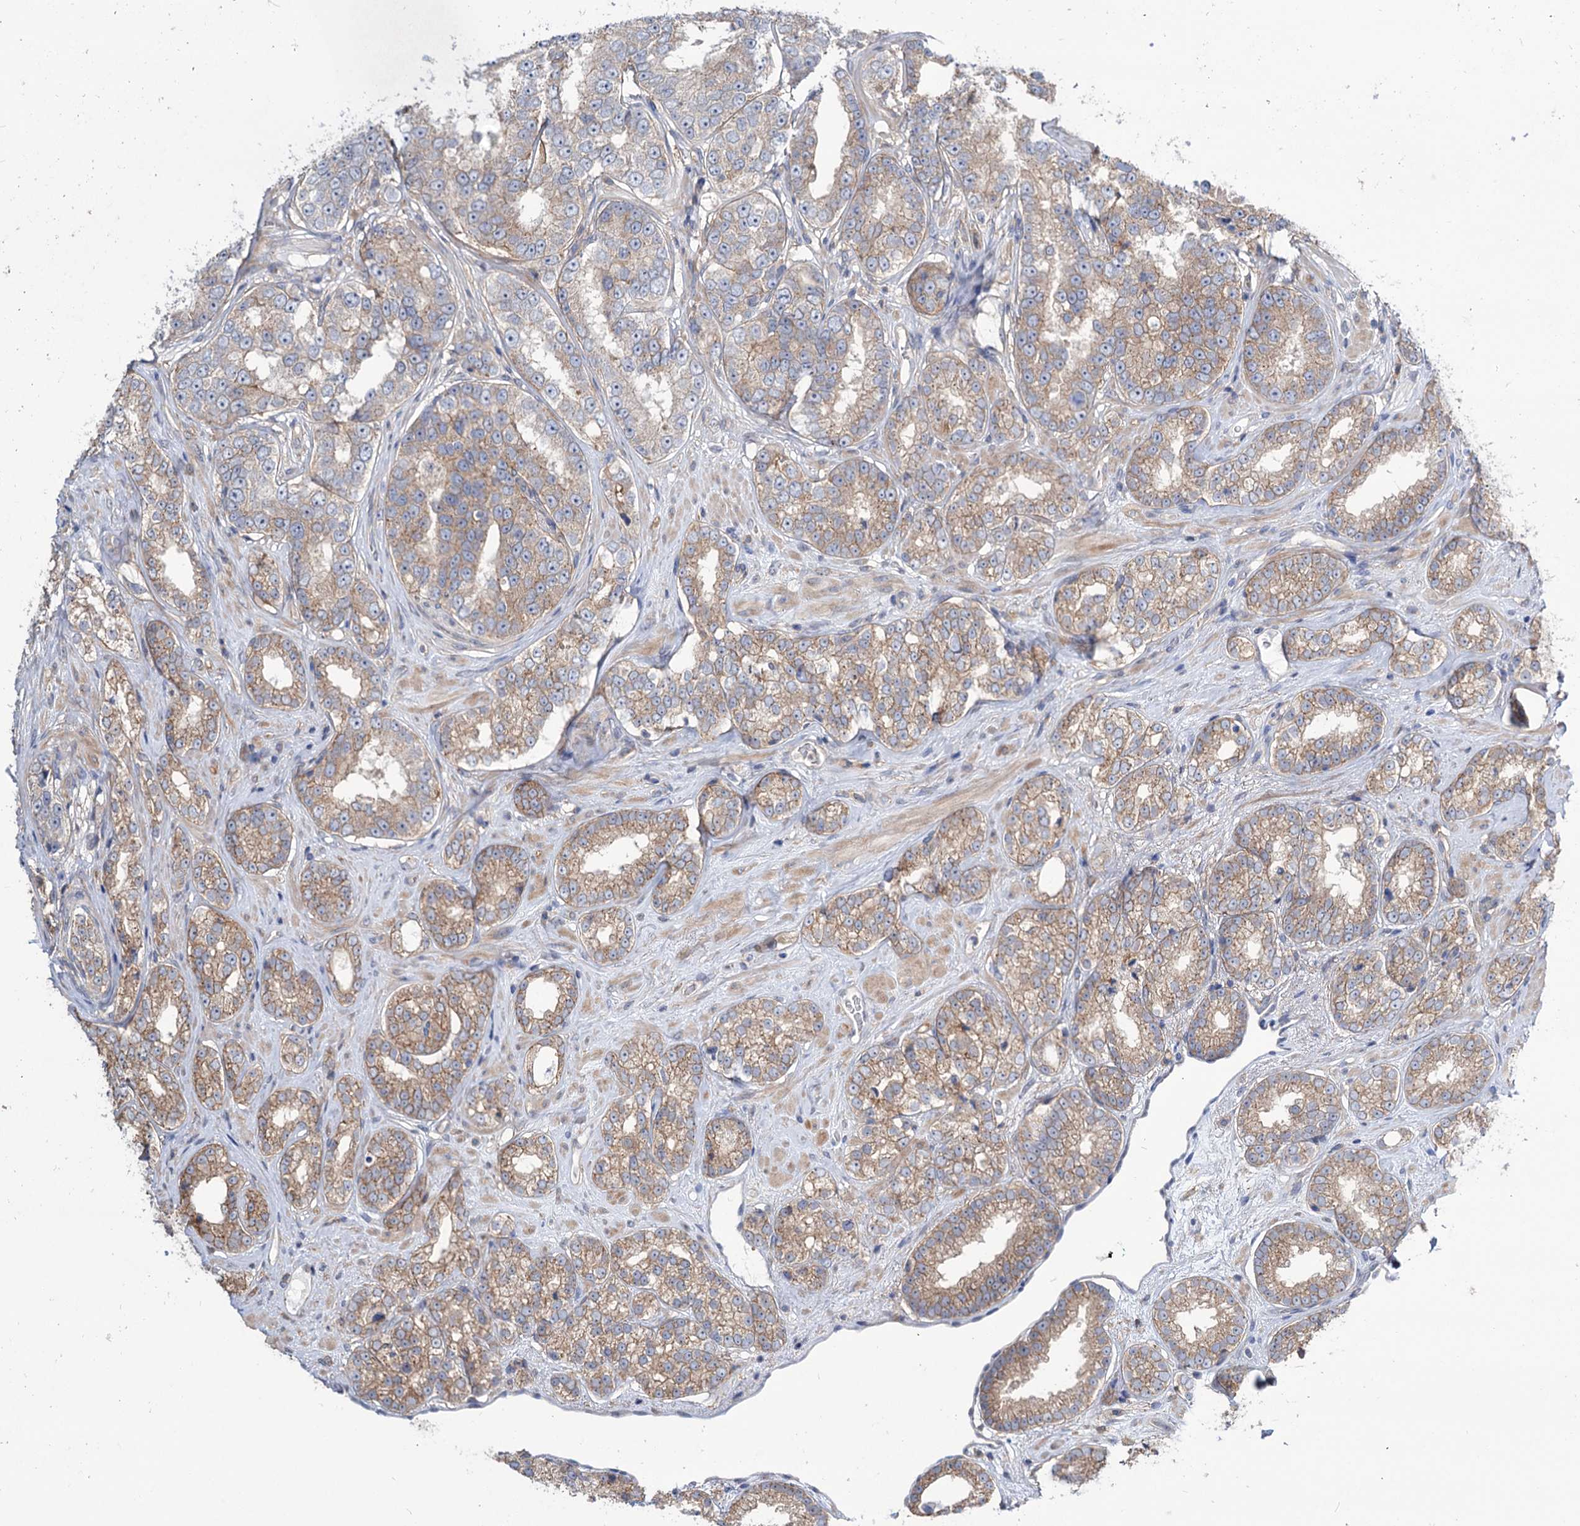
{"staining": {"intensity": "moderate", "quantity": ">75%", "location": "cytoplasmic/membranous"}, "tissue": "prostate cancer", "cell_type": "Tumor cells", "image_type": "cancer", "snomed": [{"axis": "morphology", "description": "Normal tissue, NOS"}, {"axis": "morphology", "description": "Adenocarcinoma, High grade"}, {"axis": "topography", "description": "Prostate"}], "caption": "Immunohistochemistry (IHC) image of neoplastic tissue: prostate cancer (high-grade adenocarcinoma) stained using immunohistochemistry (IHC) exhibits medium levels of moderate protein expression localized specifically in the cytoplasmic/membranous of tumor cells, appearing as a cytoplasmic/membranous brown color.", "gene": "SEC24A", "patient": {"sex": "male", "age": 83}}